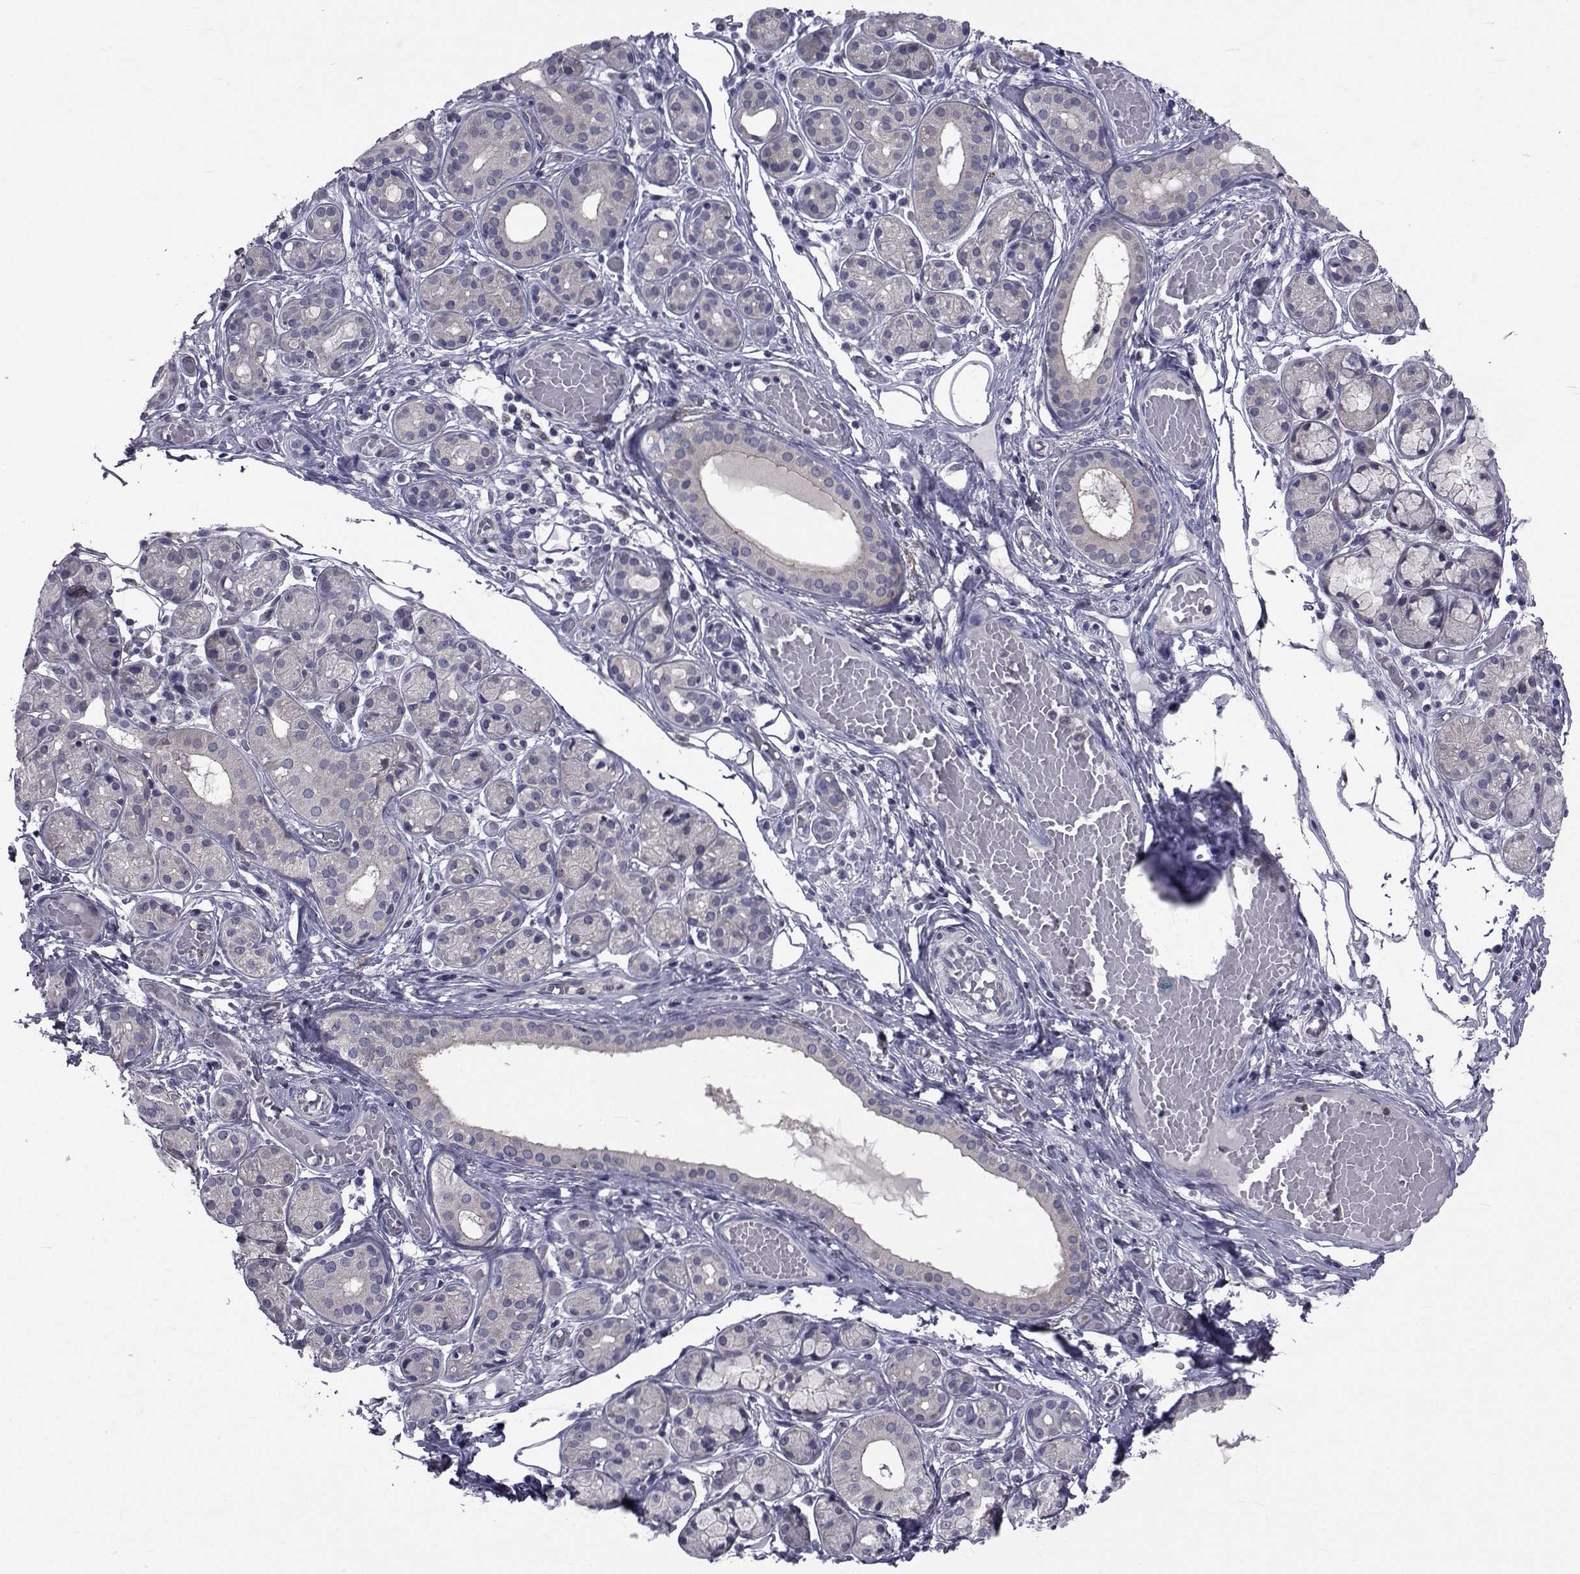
{"staining": {"intensity": "weak", "quantity": "<25%", "location": "cytoplasmic/membranous"}, "tissue": "salivary gland", "cell_type": "Glandular cells", "image_type": "normal", "snomed": [{"axis": "morphology", "description": "Normal tissue, NOS"}, {"axis": "topography", "description": "Salivary gland"}, {"axis": "topography", "description": "Peripheral nerve tissue"}], "caption": "Salivary gland stained for a protein using immunohistochemistry reveals no staining glandular cells.", "gene": "SLC30A10", "patient": {"sex": "male", "age": 71}}